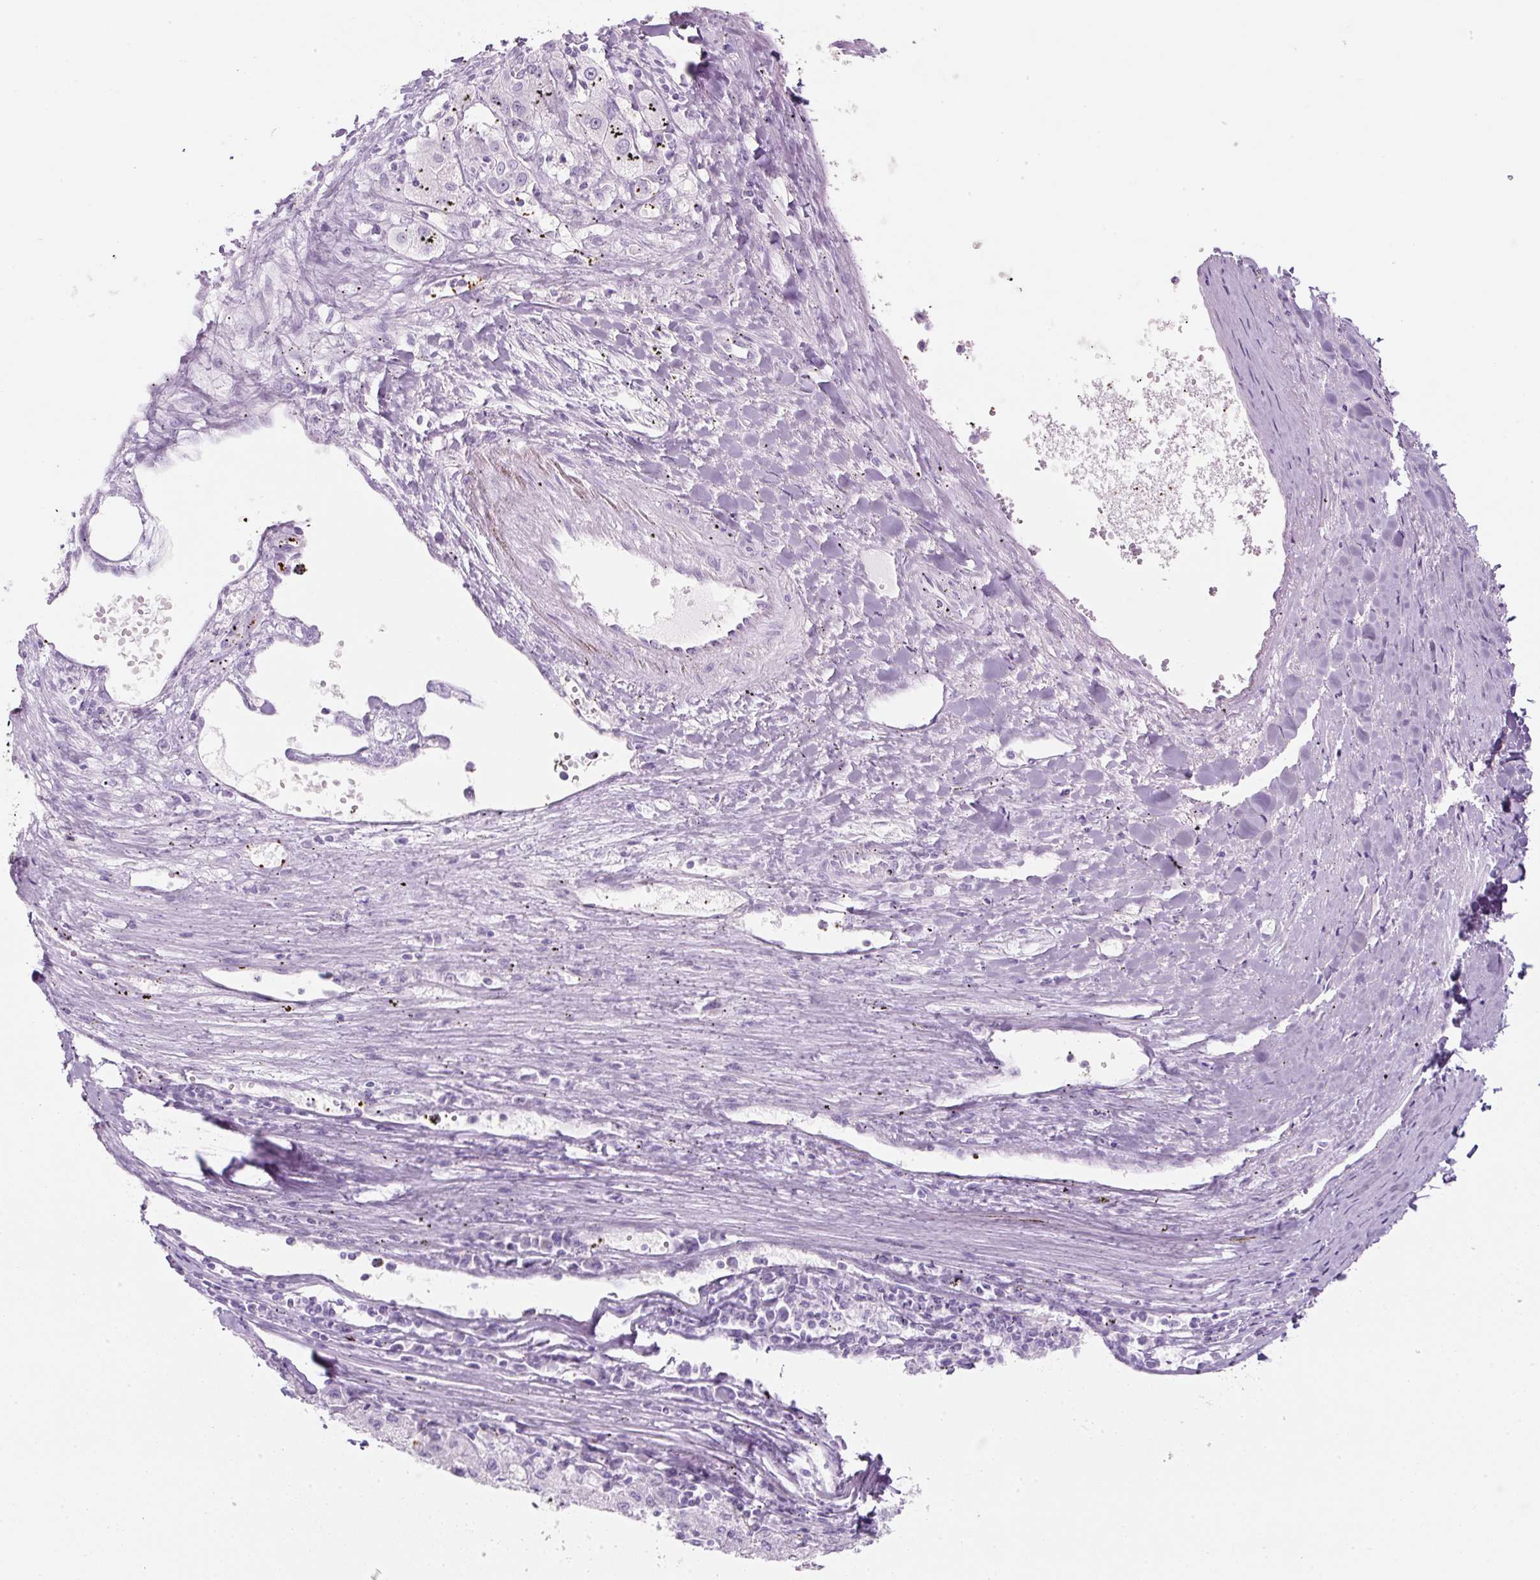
{"staining": {"intensity": "negative", "quantity": "none", "location": "none"}, "tissue": "liver cancer", "cell_type": "Tumor cells", "image_type": "cancer", "snomed": [{"axis": "morphology", "description": "Carcinoma, Hepatocellular, NOS"}, {"axis": "topography", "description": "Liver"}], "caption": "High power microscopy photomicrograph of an immunohistochemistry (IHC) micrograph of liver cancer, revealing no significant staining in tumor cells. (Brightfield microscopy of DAB immunohistochemistry (IHC) at high magnification).", "gene": "PF4V1", "patient": {"sex": "male", "age": 72}}